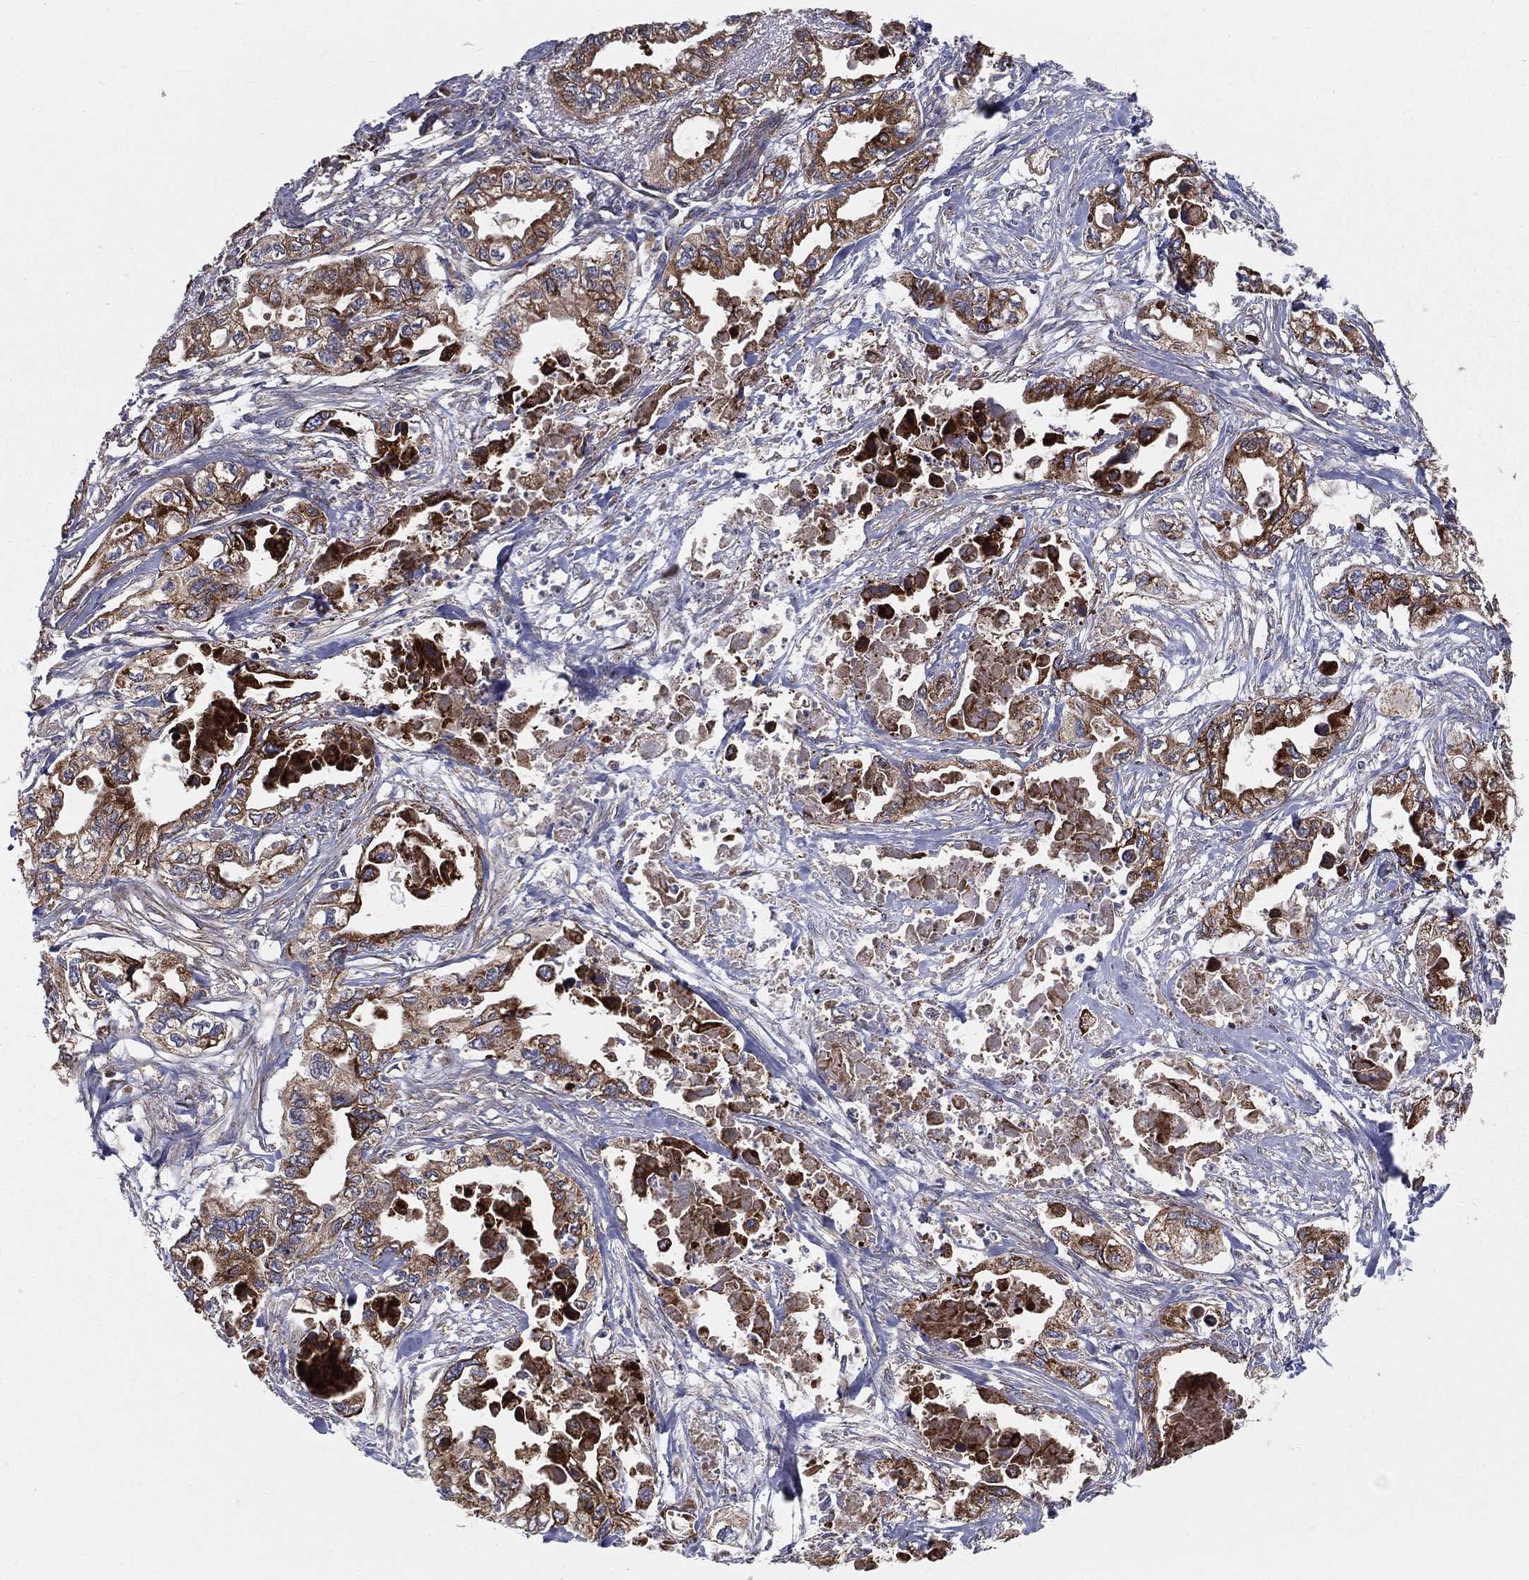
{"staining": {"intensity": "strong", "quantity": ">75%", "location": "cytoplasmic/membranous"}, "tissue": "pancreatic cancer", "cell_type": "Tumor cells", "image_type": "cancer", "snomed": [{"axis": "morphology", "description": "Adenocarcinoma, NOS"}, {"axis": "topography", "description": "Pancreas"}], "caption": "A brown stain shows strong cytoplasmic/membranous expression of a protein in pancreatic cancer tumor cells.", "gene": "MIX23", "patient": {"sex": "male", "age": 68}}